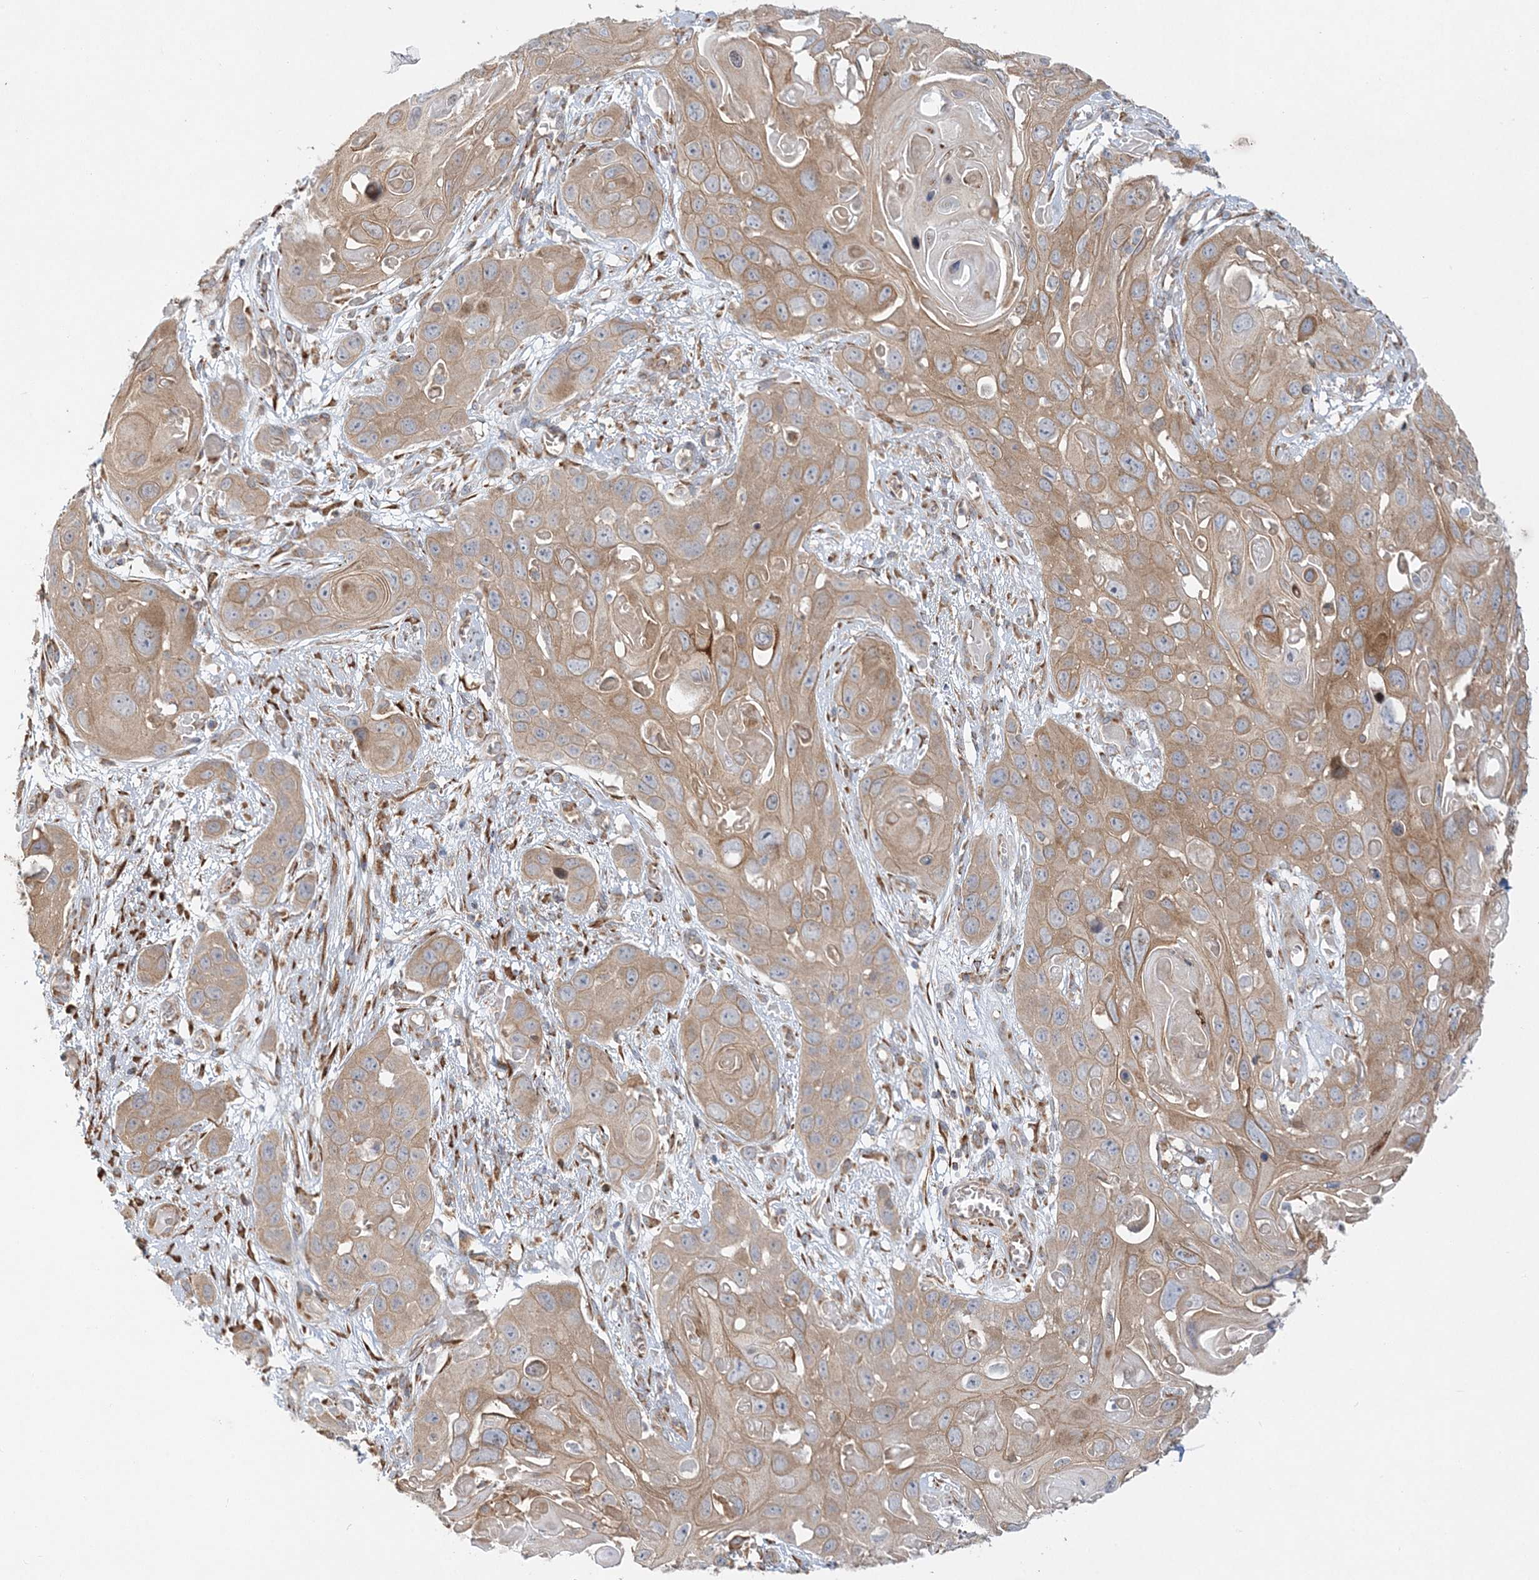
{"staining": {"intensity": "moderate", "quantity": ">75%", "location": "cytoplasmic/membranous"}, "tissue": "skin cancer", "cell_type": "Tumor cells", "image_type": "cancer", "snomed": [{"axis": "morphology", "description": "Squamous cell carcinoma, NOS"}, {"axis": "topography", "description": "Skin"}], "caption": "An immunohistochemistry (IHC) photomicrograph of tumor tissue is shown. Protein staining in brown labels moderate cytoplasmic/membranous positivity in skin cancer (squamous cell carcinoma) within tumor cells.", "gene": "ZFYVE16", "patient": {"sex": "male", "age": 55}}